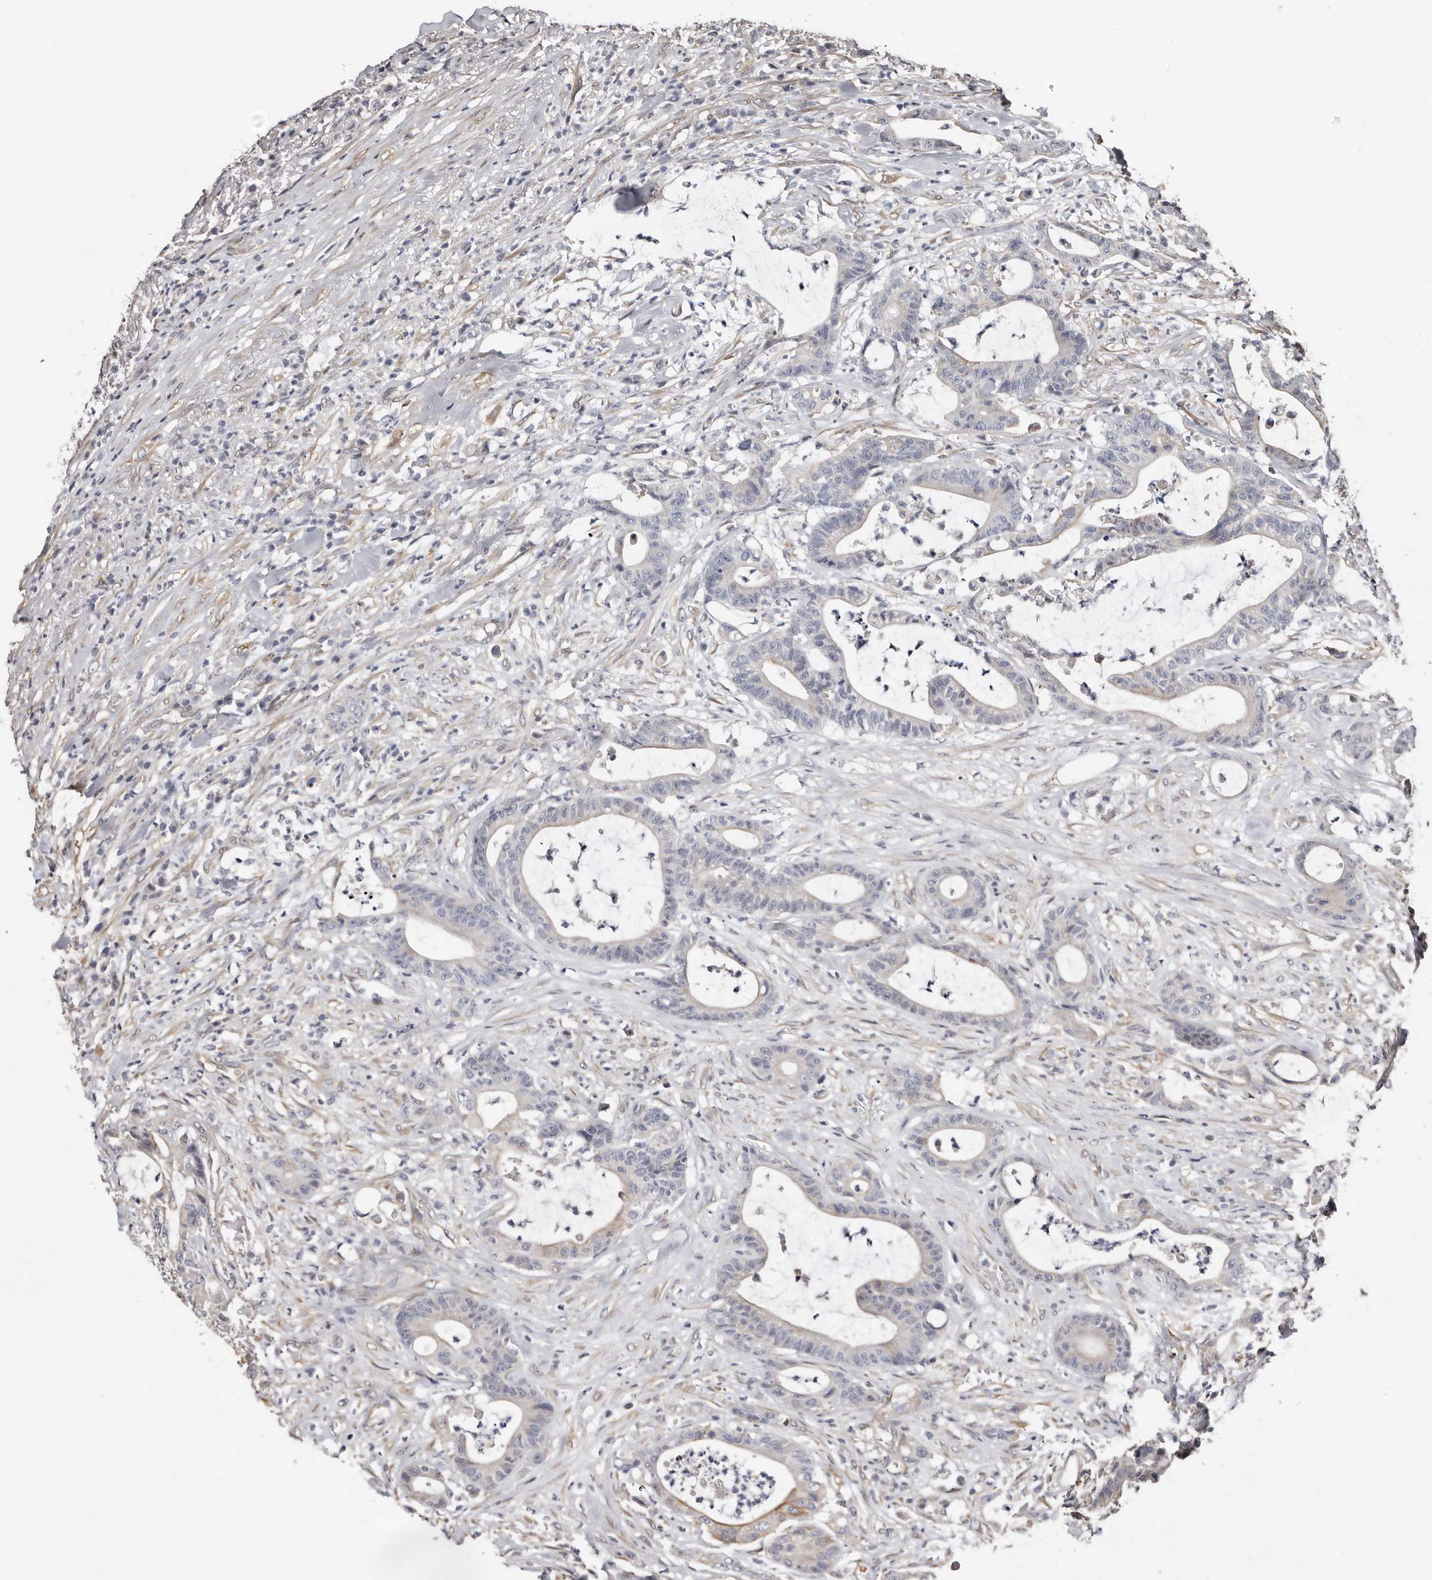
{"staining": {"intensity": "weak", "quantity": "<25%", "location": "cytoplasmic/membranous"}, "tissue": "colorectal cancer", "cell_type": "Tumor cells", "image_type": "cancer", "snomed": [{"axis": "morphology", "description": "Adenocarcinoma, NOS"}, {"axis": "topography", "description": "Colon"}], "caption": "A photomicrograph of human colorectal cancer is negative for staining in tumor cells. (Stains: DAB (3,3'-diaminobenzidine) IHC with hematoxylin counter stain, Microscopy: brightfield microscopy at high magnification).", "gene": "KHDRBS2", "patient": {"sex": "female", "age": 84}}